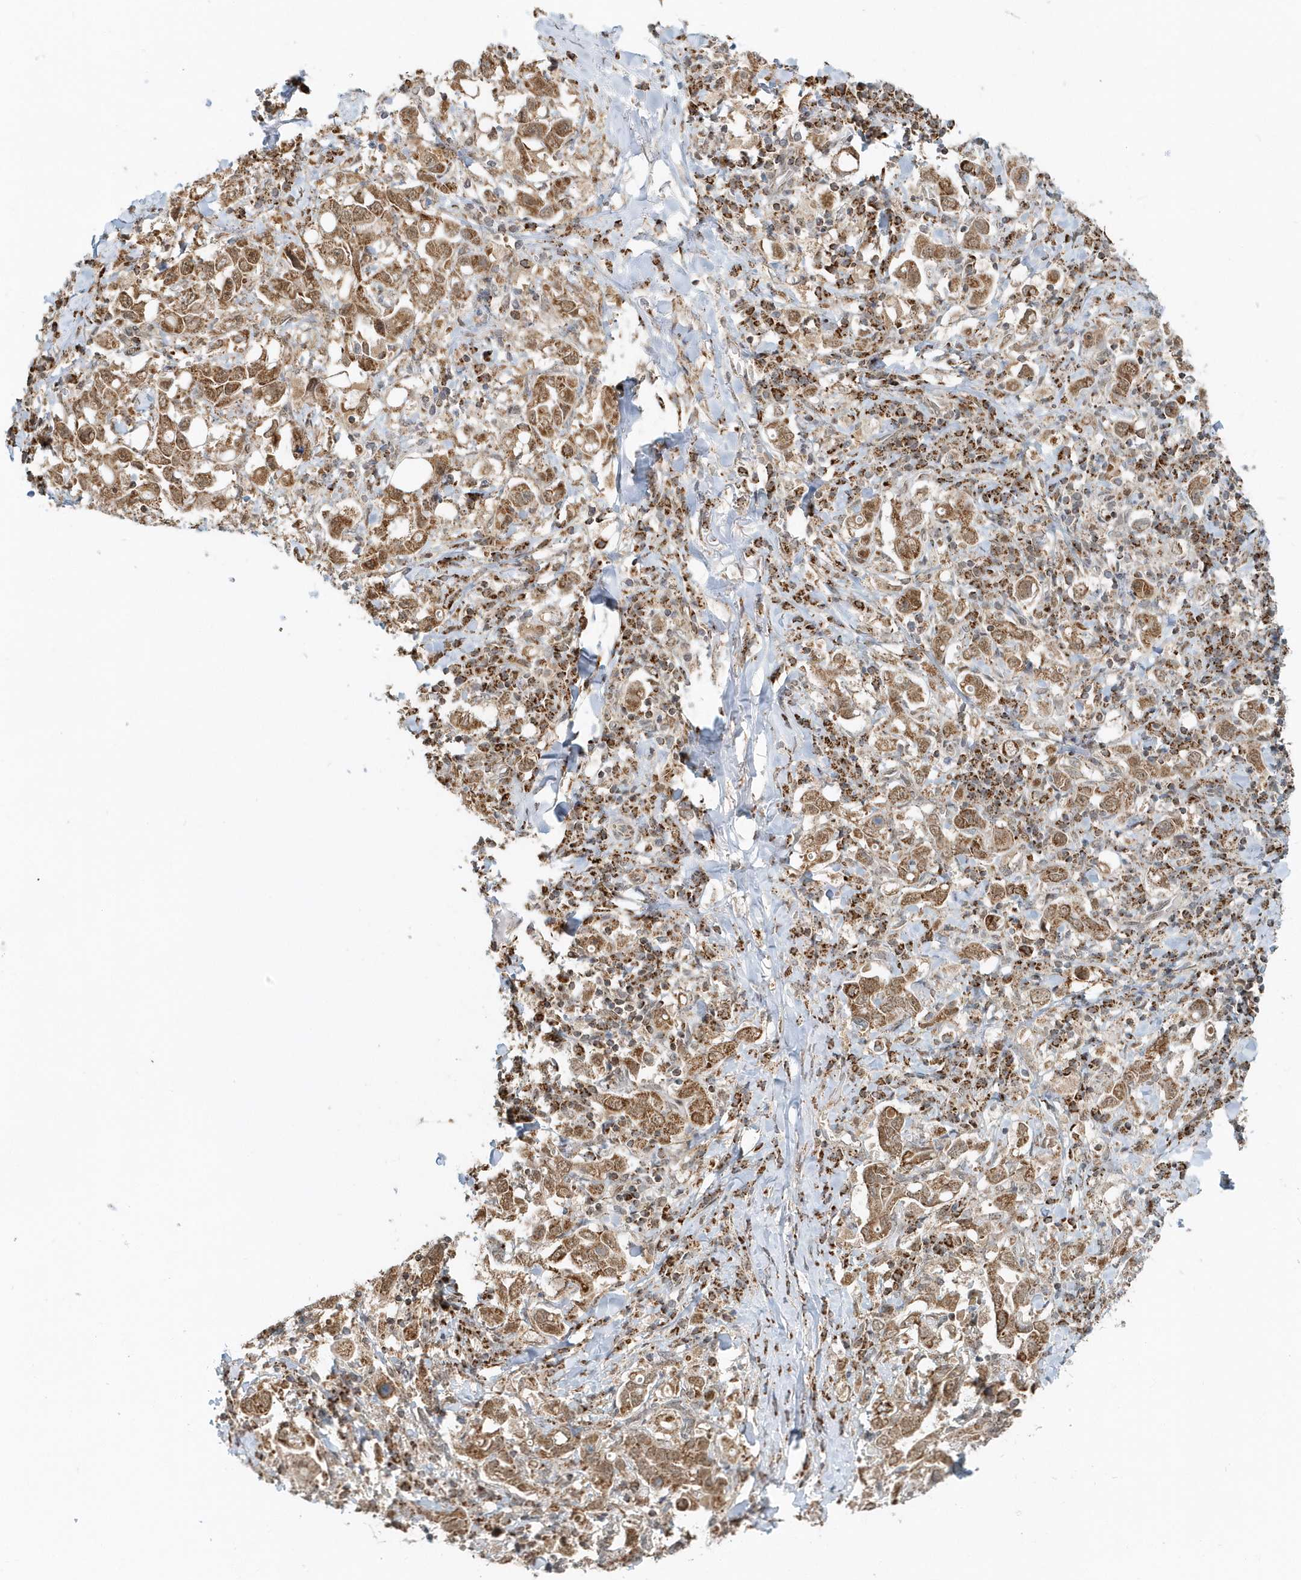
{"staining": {"intensity": "moderate", "quantity": ">75%", "location": "cytoplasmic/membranous,nuclear"}, "tissue": "stomach cancer", "cell_type": "Tumor cells", "image_type": "cancer", "snomed": [{"axis": "morphology", "description": "Adenocarcinoma, NOS"}, {"axis": "topography", "description": "Stomach, upper"}], "caption": "Immunohistochemistry staining of stomach cancer, which displays medium levels of moderate cytoplasmic/membranous and nuclear staining in about >75% of tumor cells indicating moderate cytoplasmic/membranous and nuclear protein staining. The staining was performed using DAB (3,3'-diaminobenzidine) (brown) for protein detection and nuclei were counterstained in hematoxylin (blue).", "gene": "PSMD6", "patient": {"sex": "male", "age": 62}}